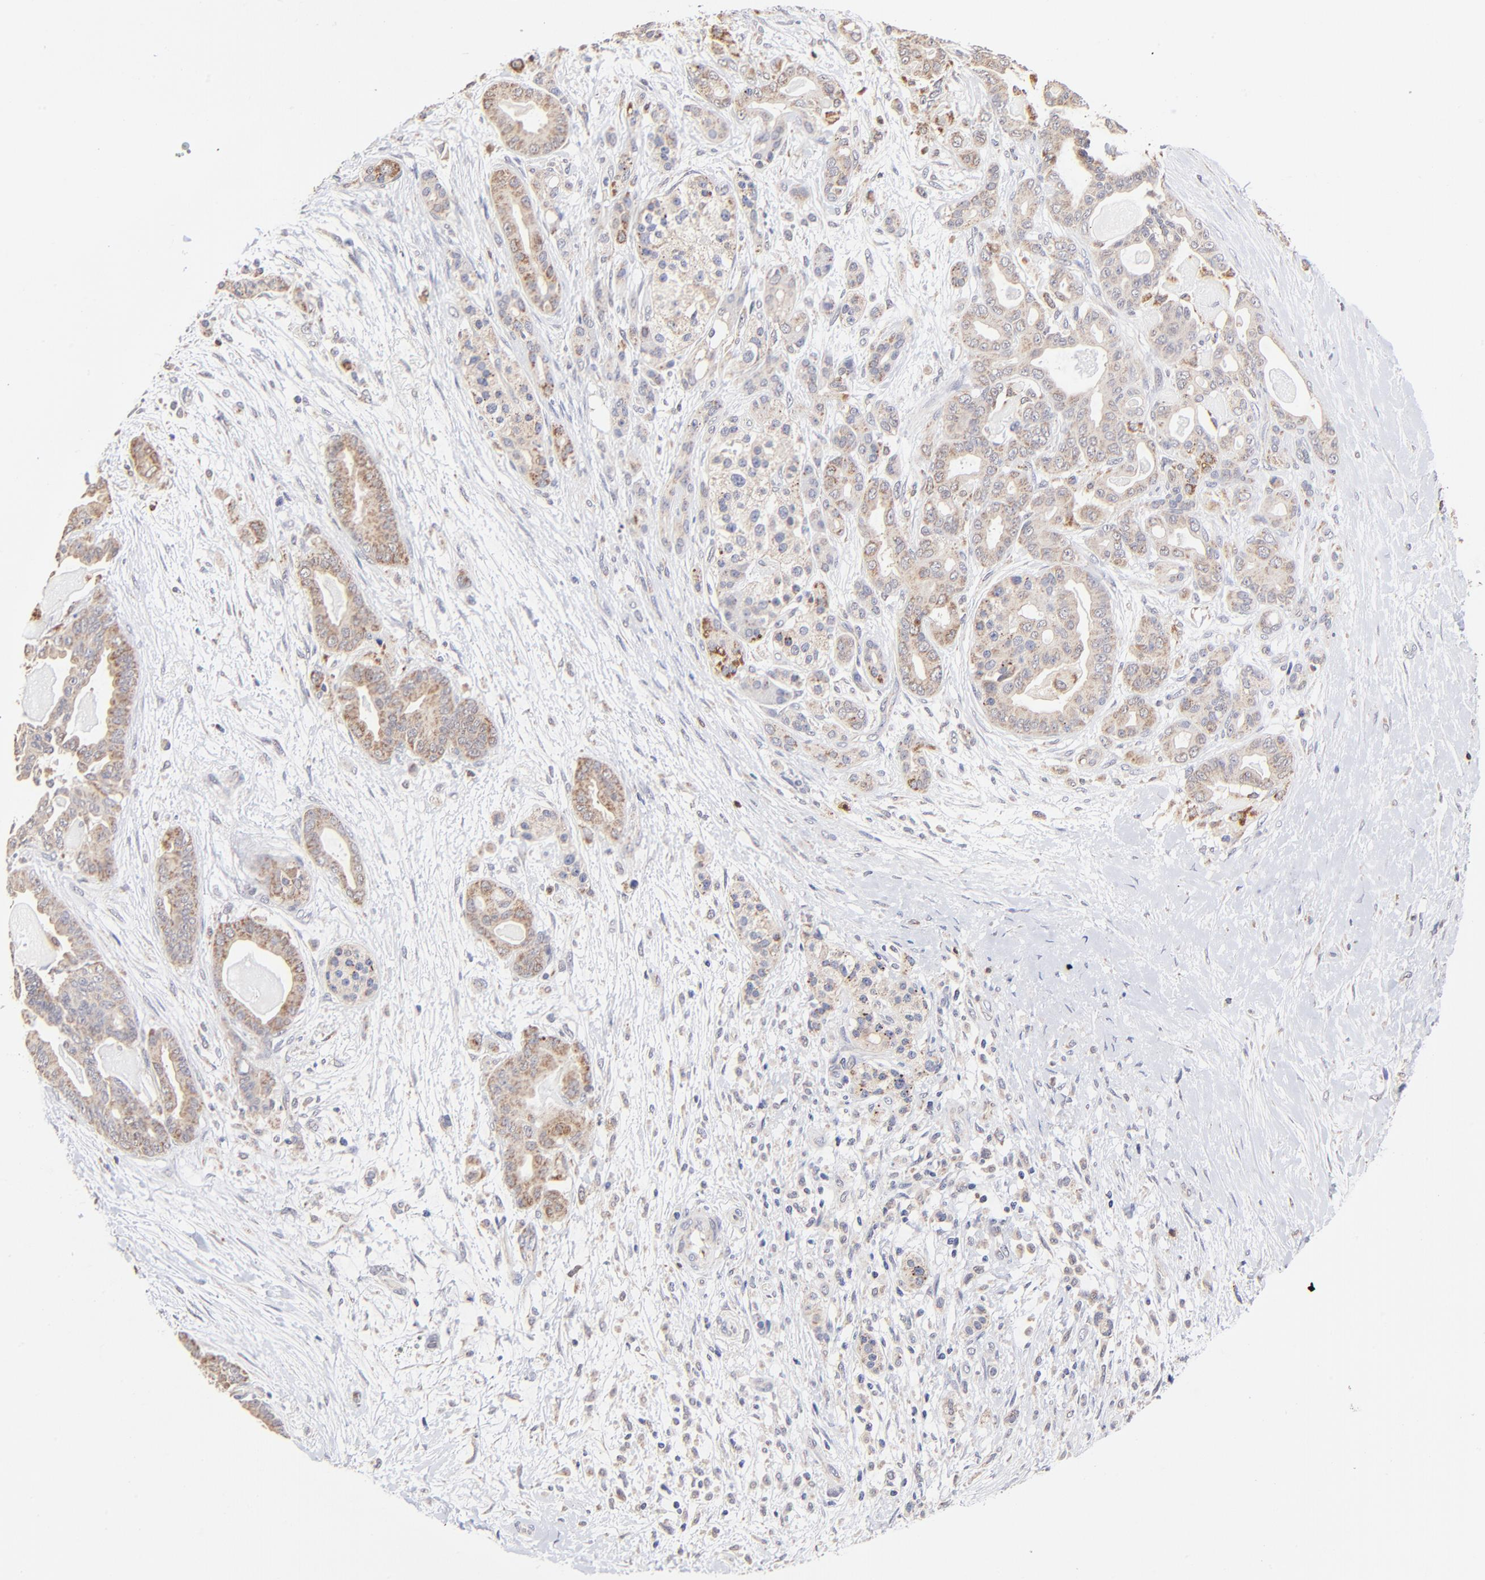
{"staining": {"intensity": "moderate", "quantity": "25%-75%", "location": "cytoplasmic/membranous"}, "tissue": "pancreatic cancer", "cell_type": "Tumor cells", "image_type": "cancer", "snomed": [{"axis": "morphology", "description": "Adenocarcinoma, NOS"}, {"axis": "topography", "description": "Pancreas"}], "caption": "Human pancreatic cancer (adenocarcinoma) stained with a brown dye shows moderate cytoplasmic/membranous positive expression in about 25%-75% of tumor cells.", "gene": "FBXL12", "patient": {"sex": "male", "age": 63}}